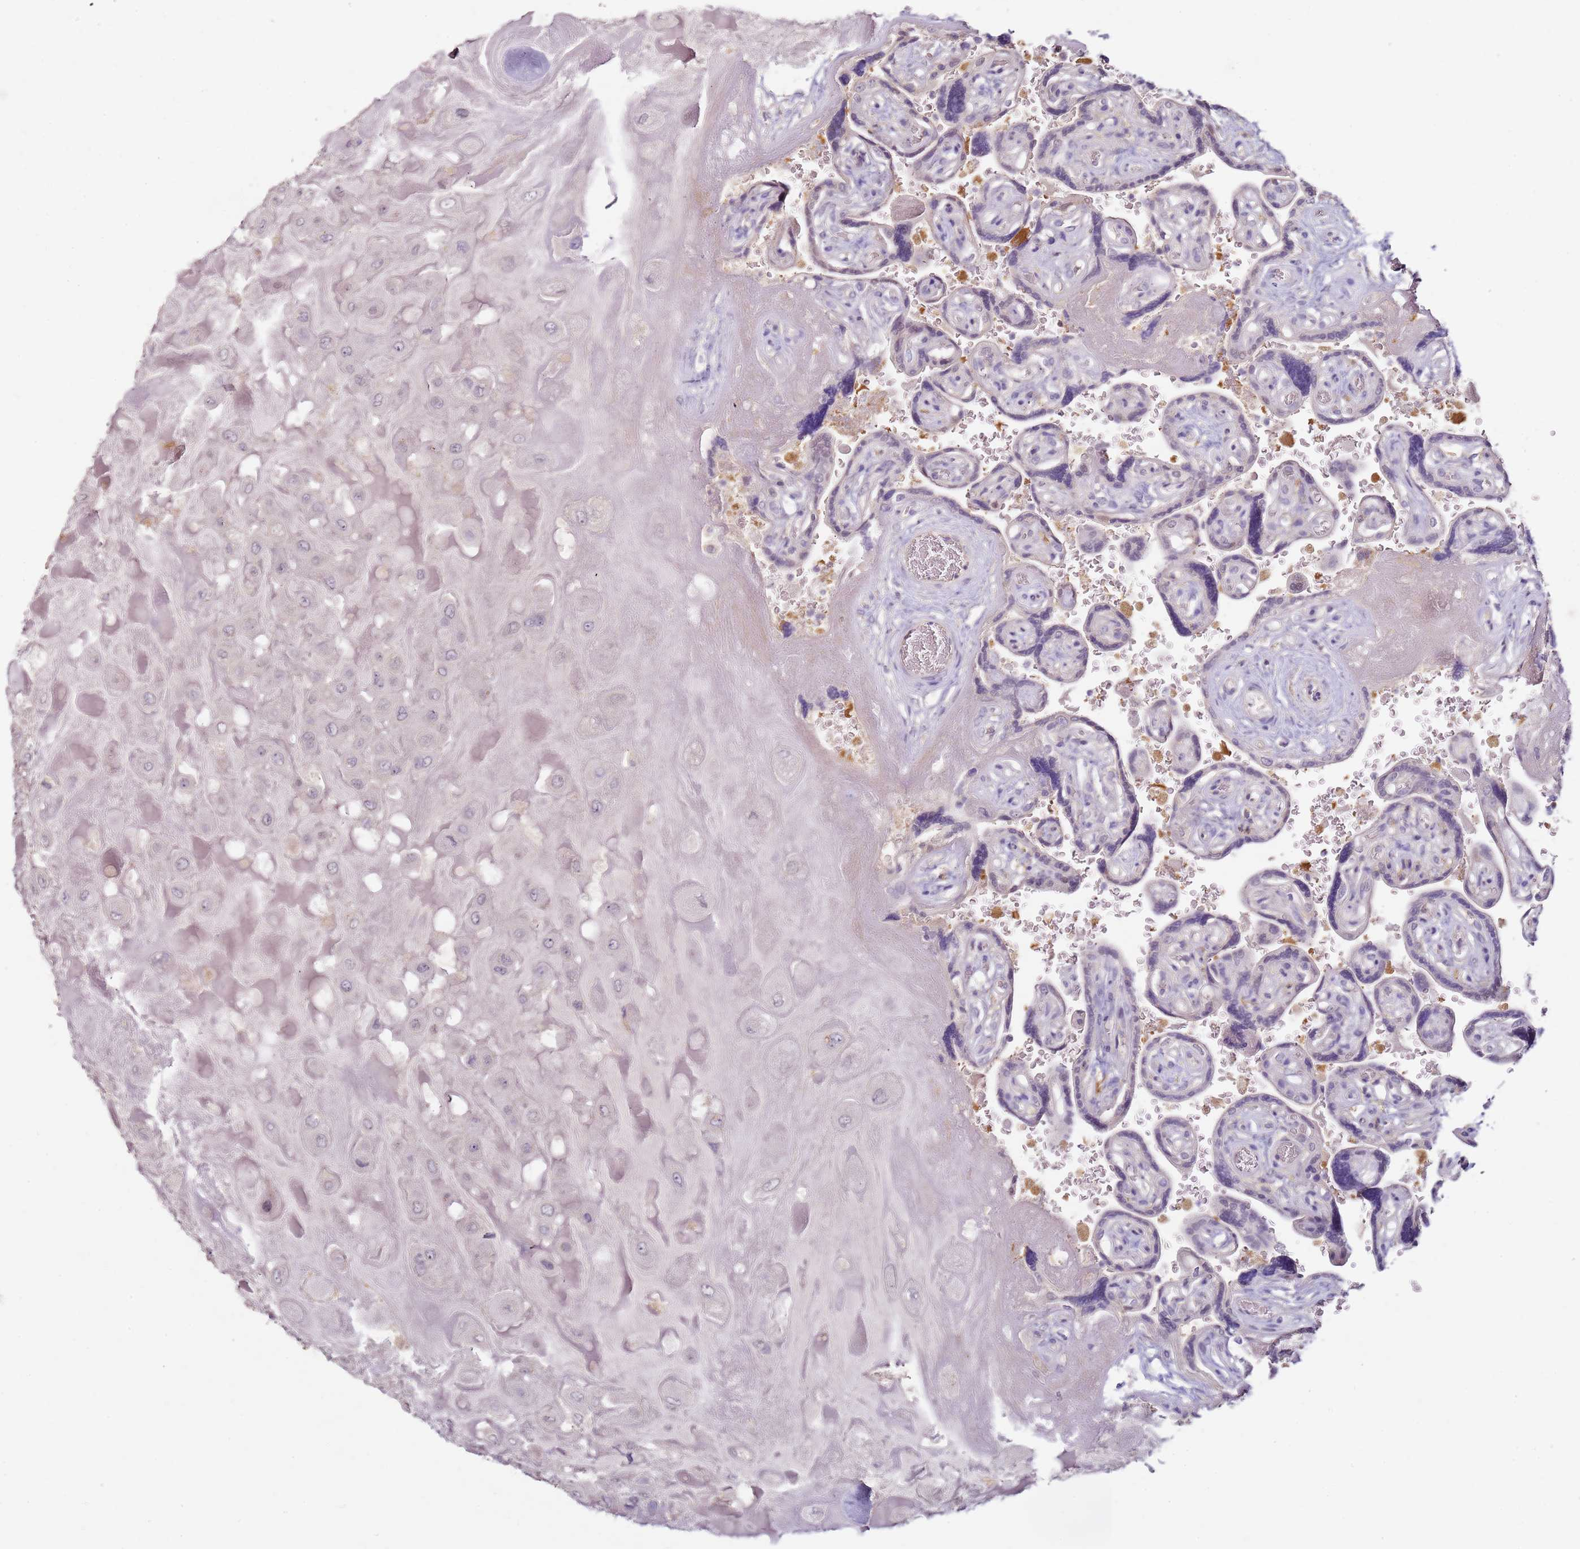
{"staining": {"intensity": "negative", "quantity": "none", "location": "none"}, "tissue": "placenta", "cell_type": "Decidual cells", "image_type": "normal", "snomed": [{"axis": "morphology", "description": "Normal tissue, NOS"}, {"axis": "topography", "description": "Placenta"}], "caption": "A high-resolution micrograph shows immunohistochemistry staining of normal placenta, which displays no significant staining in decidual cells. (DAB immunohistochemistry (IHC) with hematoxylin counter stain).", "gene": "MDH1", "patient": {"sex": "female", "age": 32}}